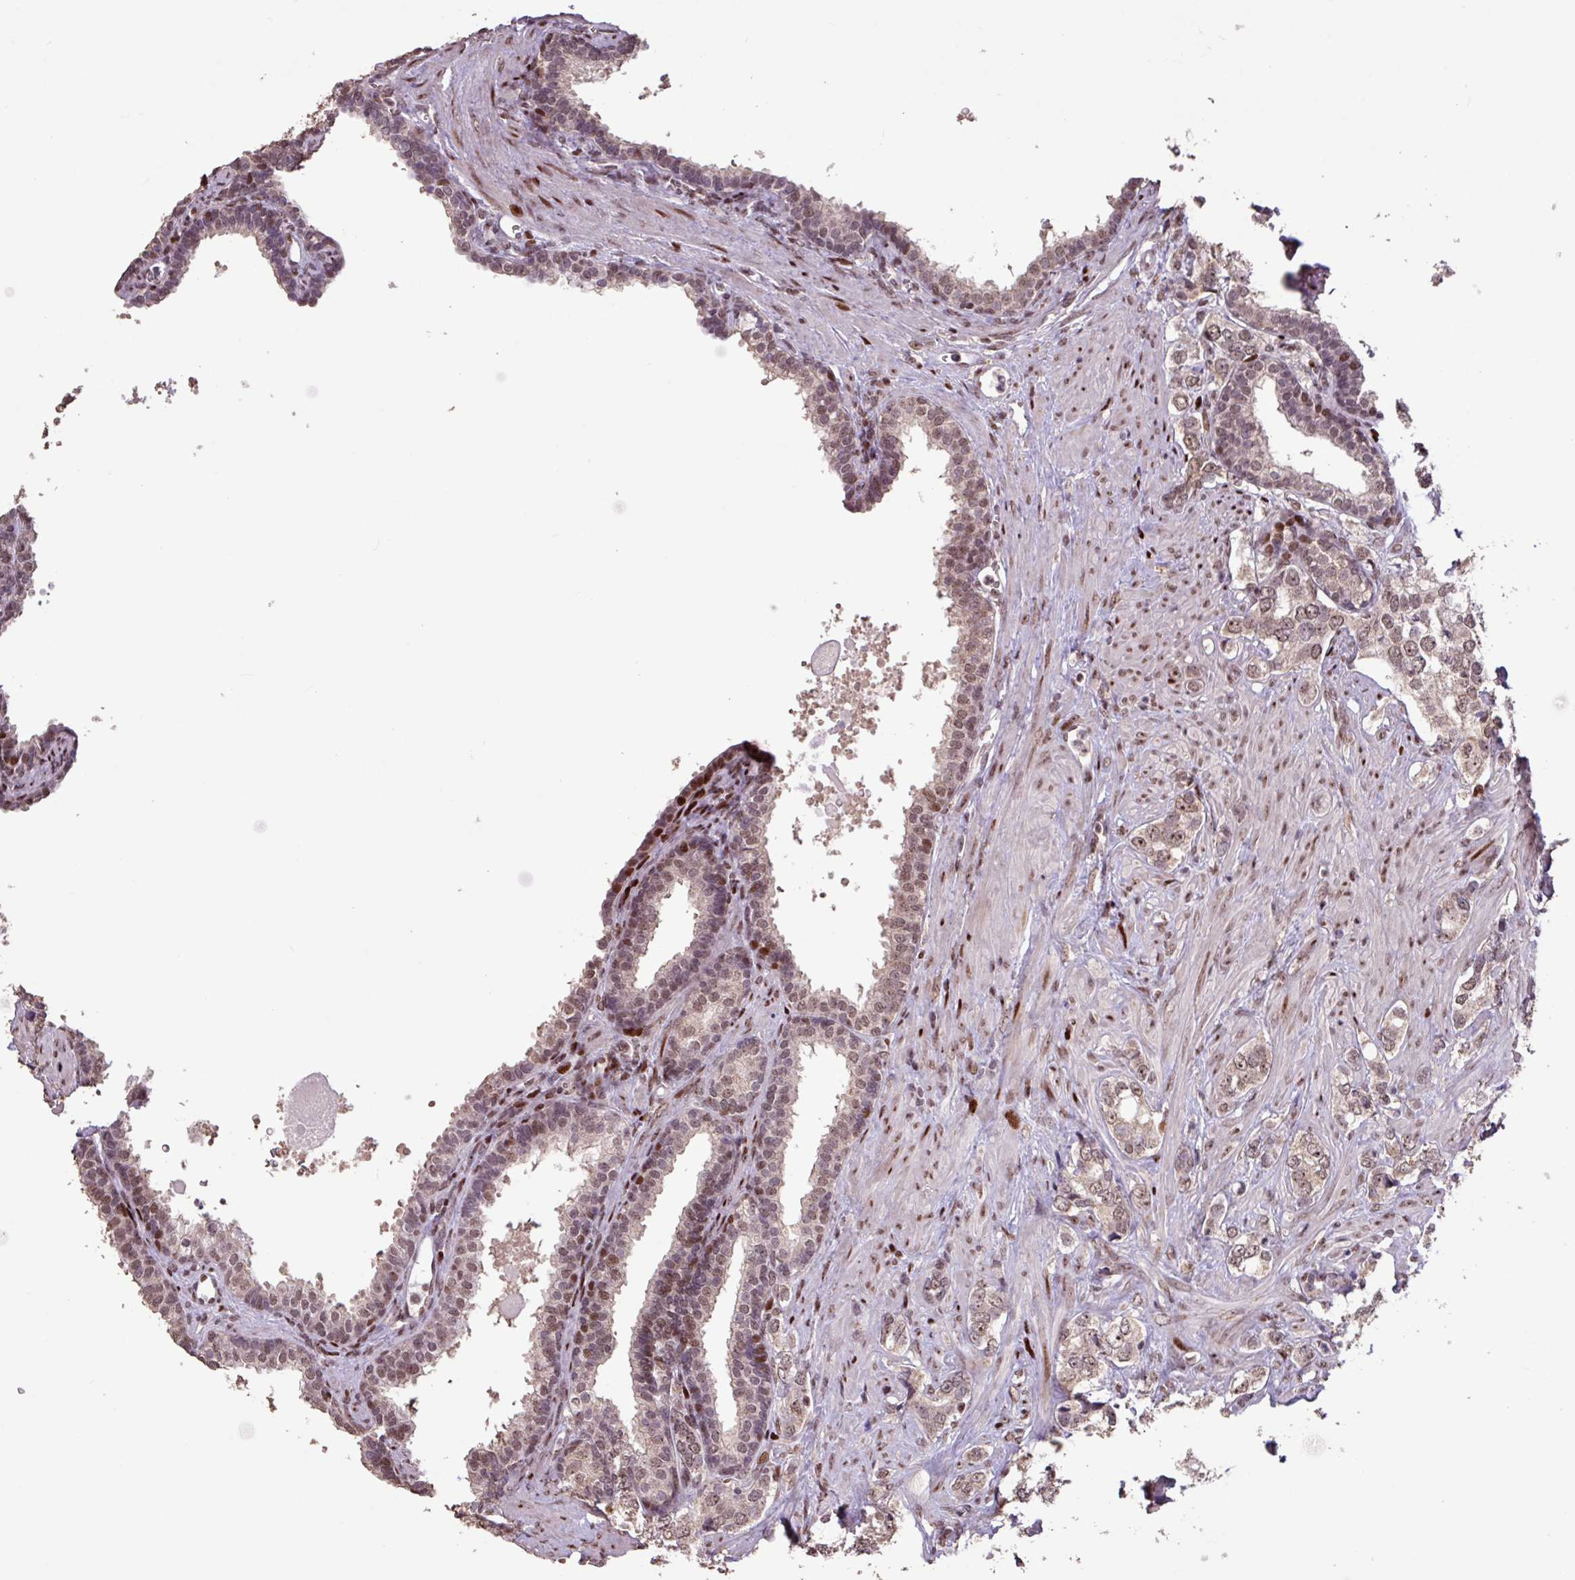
{"staining": {"intensity": "weak", "quantity": "25%-75%", "location": "cytoplasmic/membranous,nuclear"}, "tissue": "prostate cancer", "cell_type": "Tumor cells", "image_type": "cancer", "snomed": [{"axis": "morphology", "description": "Adenocarcinoma, High grade"}, {"axis": "topography", "description": "Prostate"}], "caption": "Tumor cells display low levels of weak cytoplasmic/membranous and nuclear expression in approximately 25%-75% of cells in prostate cancer (adenocarcinoma (high-grade)). The staining was performed using DAB to visualize the protein expression in brown, while the nuclei were stained in blue with hematoxylin (Magnification: 20x).", "gene": "ZNF709", "patient": {"sex": "male", "age": 66}}